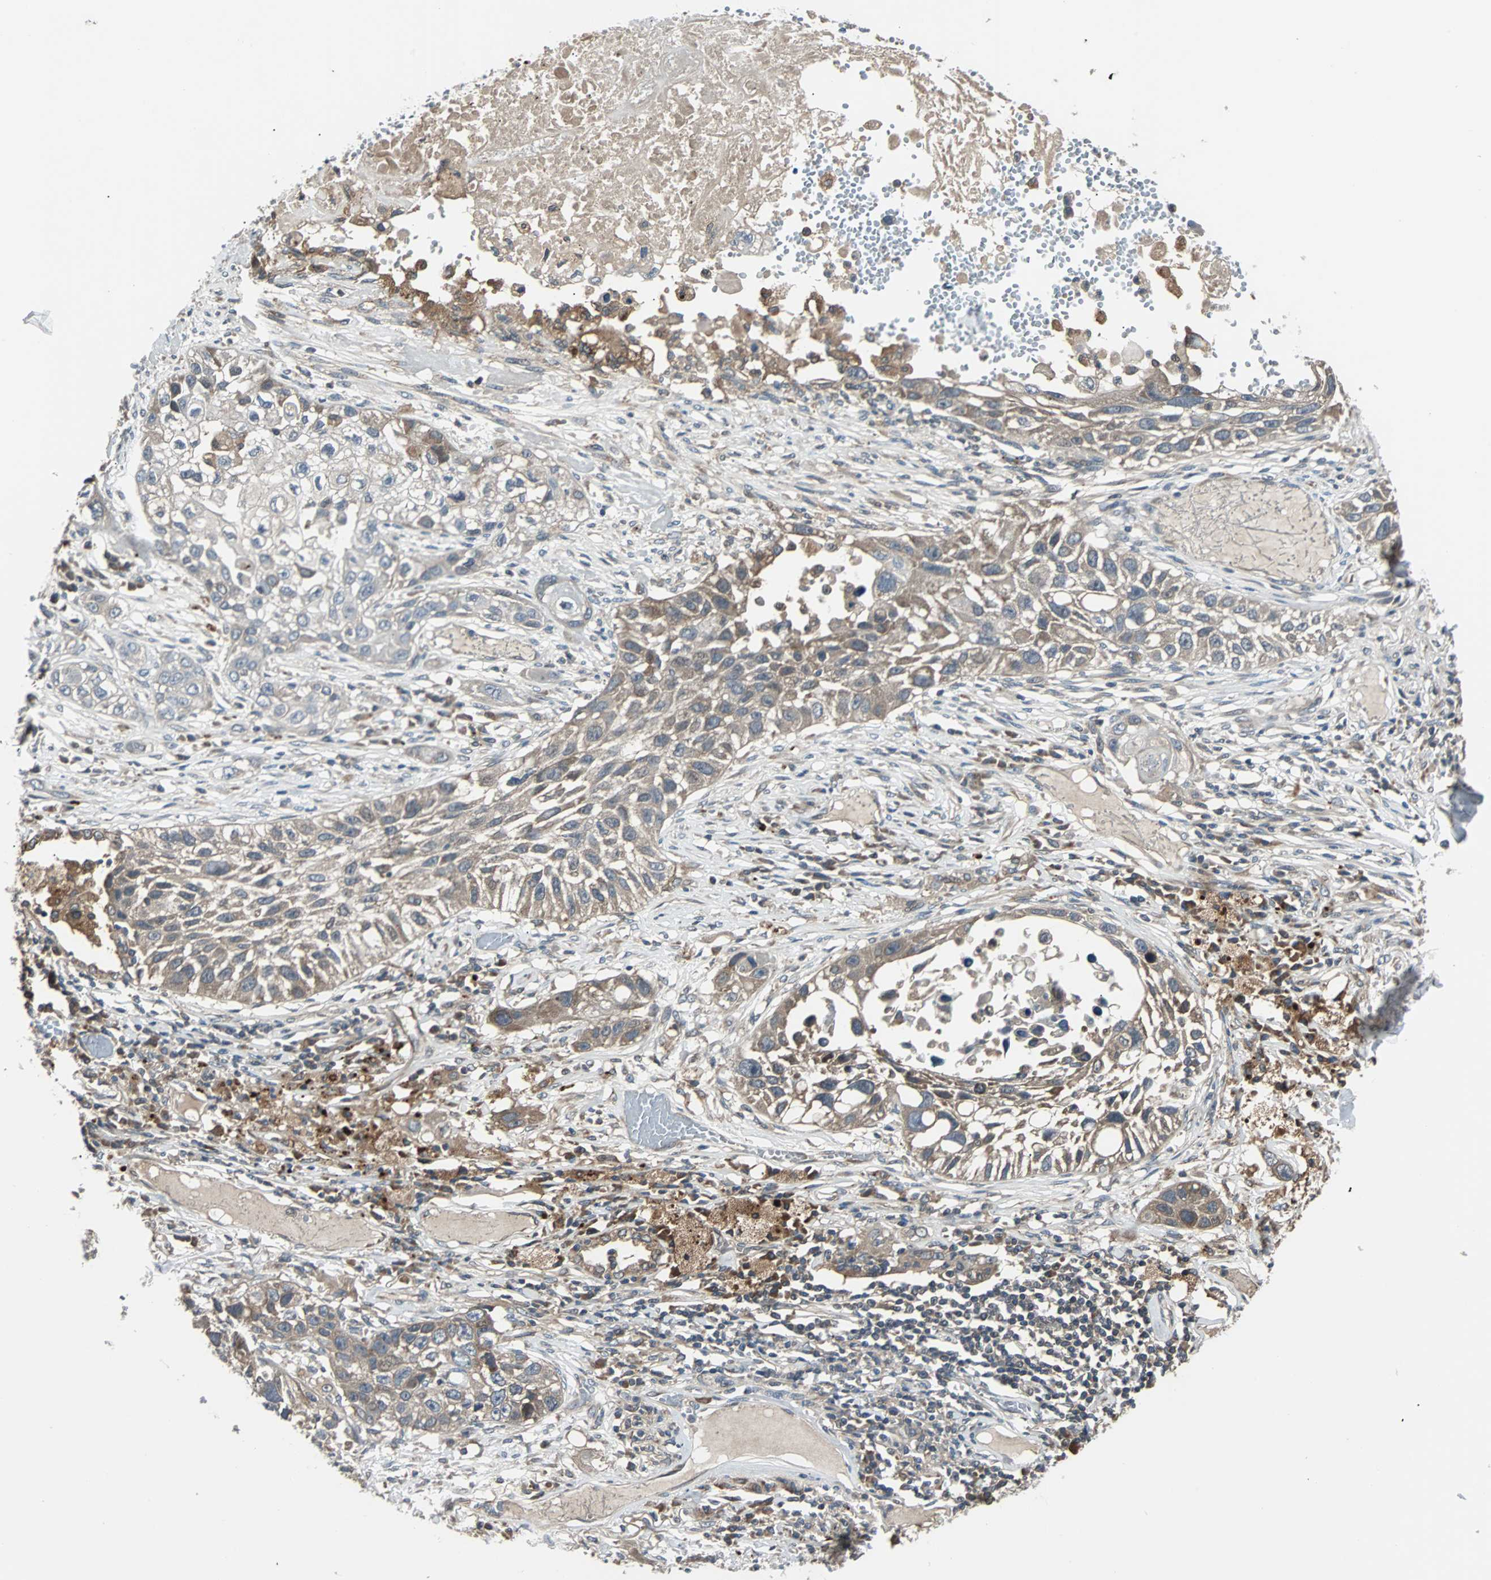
{"staining": {"intensity": "moderate", "quantity": "<25%", "location": "cytoplasmic/membranous"}, "tissue": "lung cancer", "cell_type": "Tumor cells", "image_type": "cancer", "snomed": [{"axis": "morphology", "description": "Squamous cell carcinoma, NOS"}, {"axis": "topography", "description": "Lung"}], "caption": "Immunohistochemical staining of human lung cancer (squamous cell carcinoma) displays low levels of moderate cytoplasmic/membranous positivity in approximately <25% of tumor cells.", "gene": "ARF1", "patient": {"sex": "male", "age": 71}}